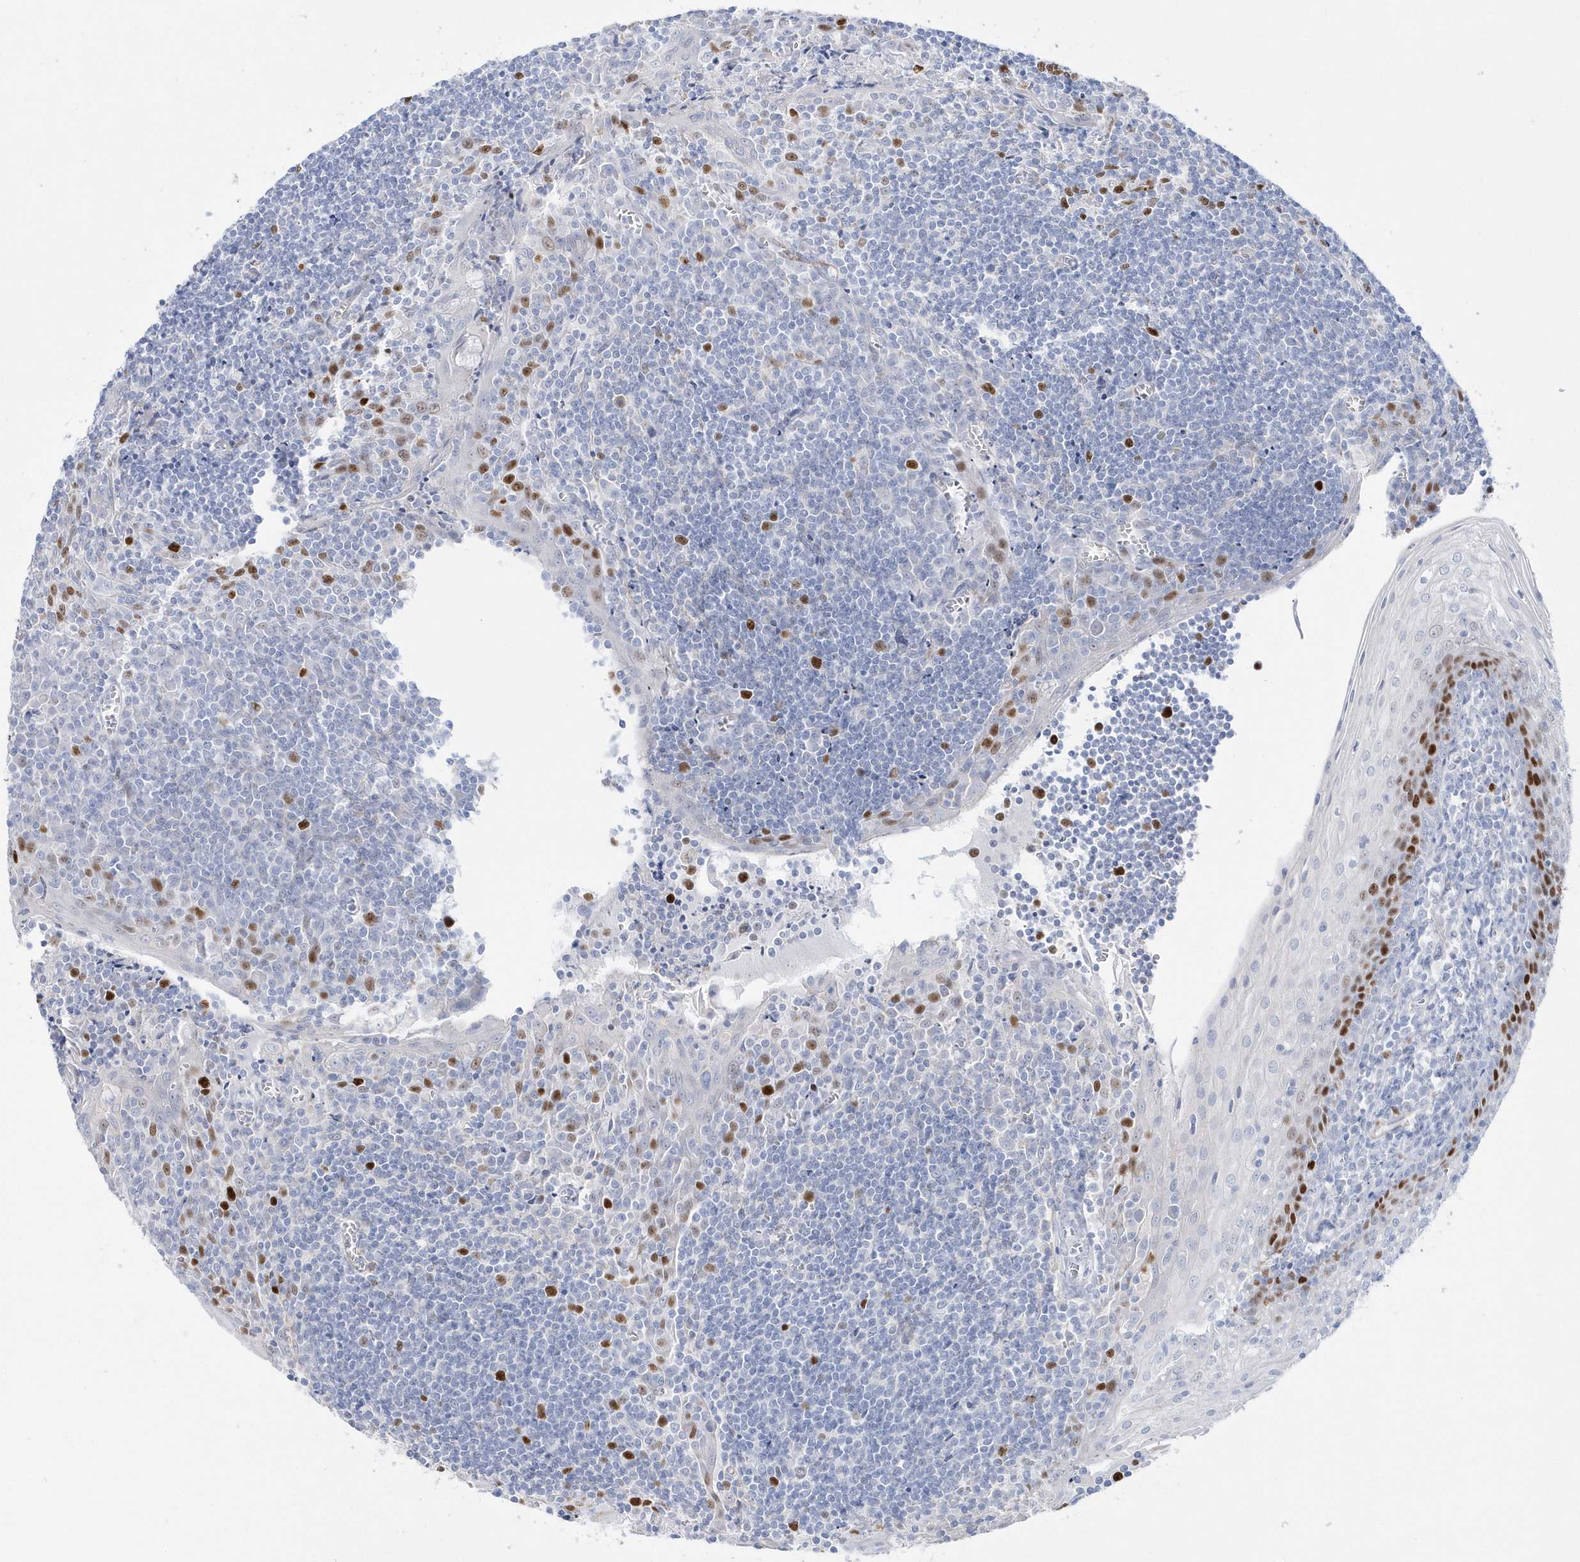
{"staining": {"intensity": "moderate", "quantity": ">75%", "location": "nuclear"}, "tissue": "tonsil", "cell_type": "Germinal center cells", "image_type": "normal", "snomed": [{"axis": "morphology", "description": "Normal tissue, NOS"}, {"axis": "topography", "description": "Tonsil"}], "caption": "Immunohistochemical staining of unremarkable tonsil exhibits medium levels of moderate nuclear staining in about >75% of germinal center cells. (brown staining indicates protein expression, while blue staining denotes nuclei).", "gene": "TMCO6", "patient": {"sex": "male", "age": 27}}